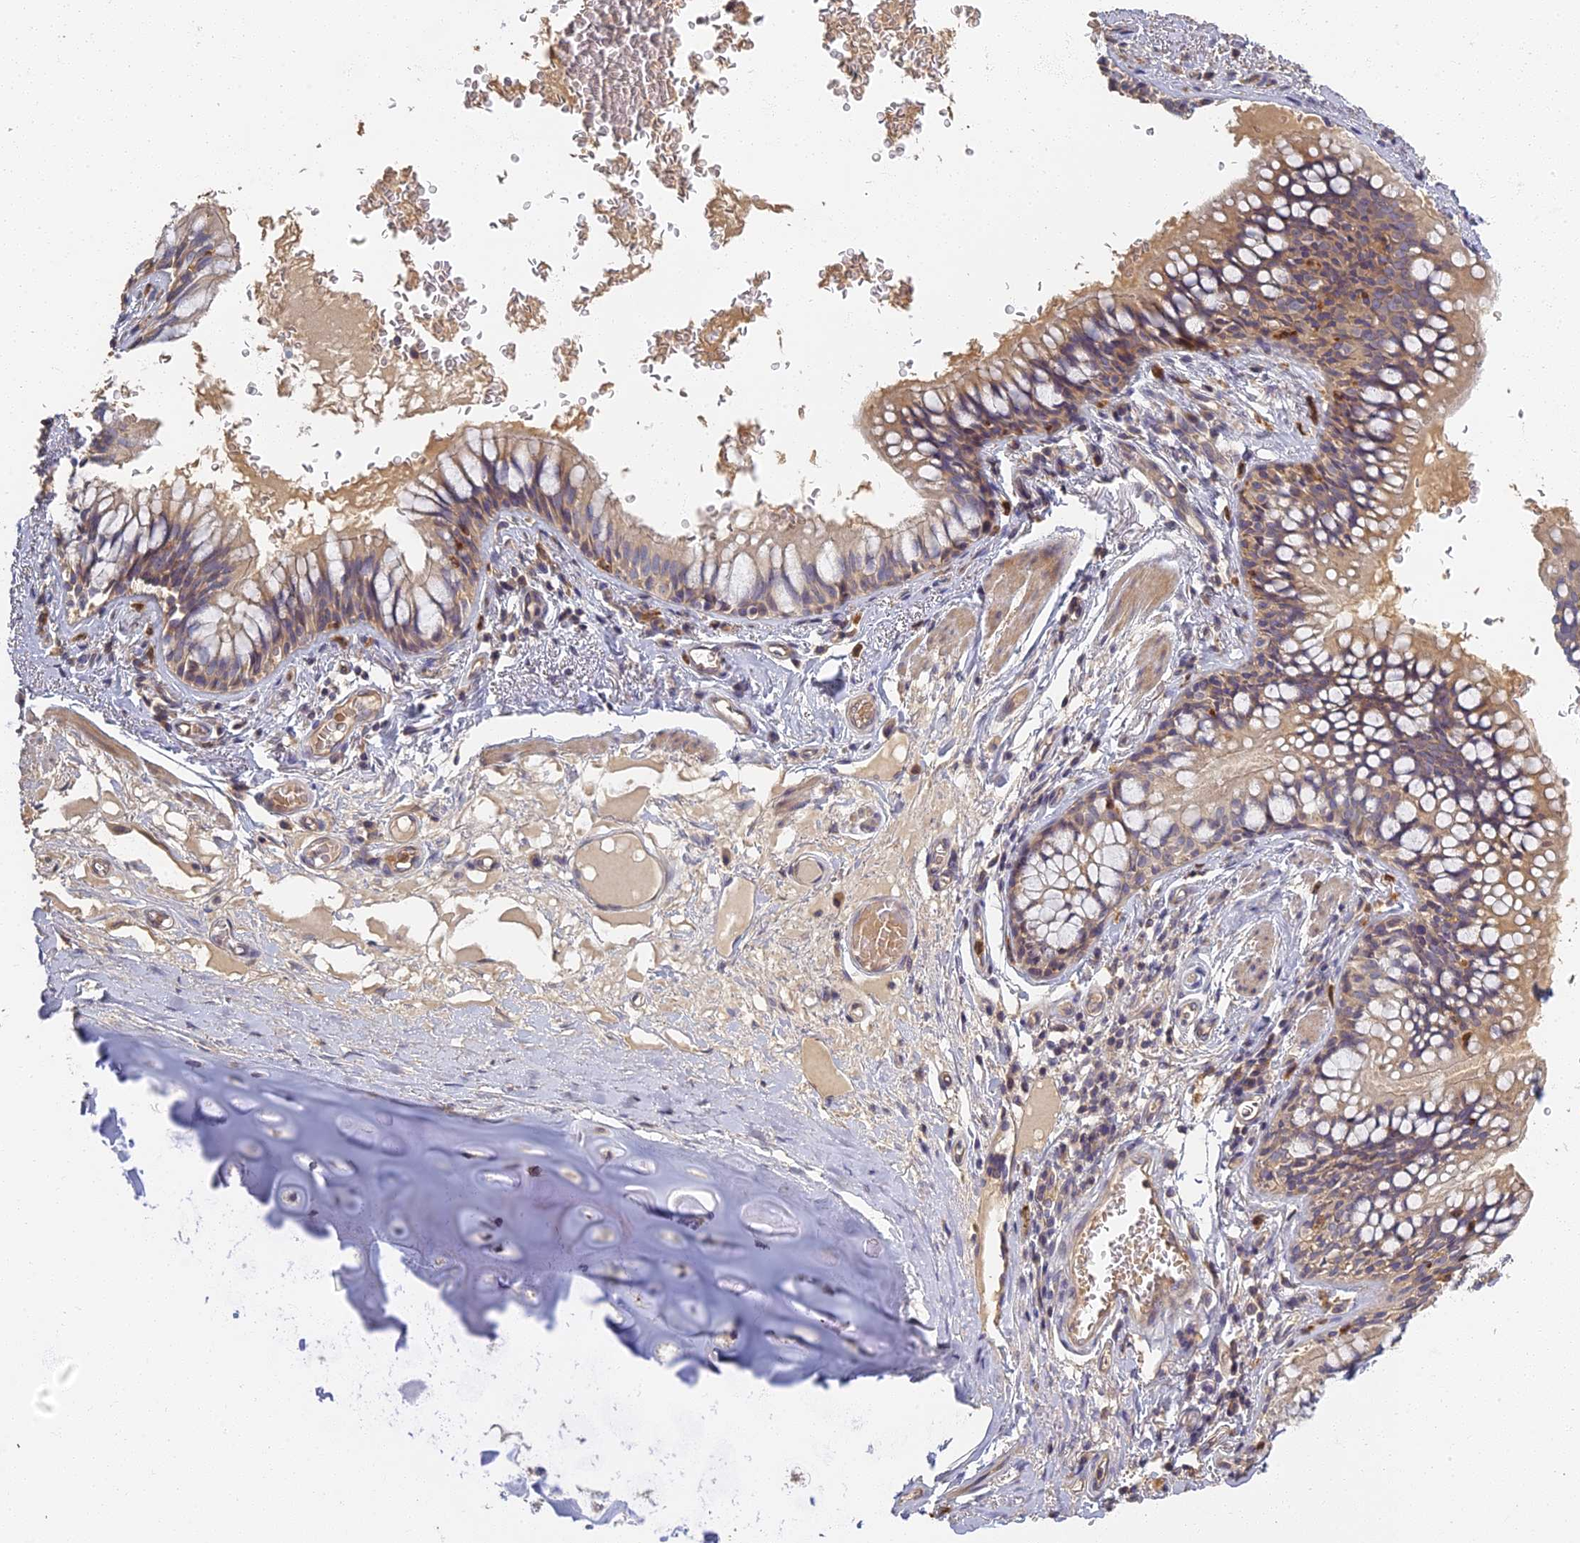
{"staining": {"intensity": "weak", "quantity": "25%-75%", "location": "cytoplasmic/membranous"}, "tissue": "bronchus", "cell_type": "Respiratory epithelial cells", "image_type": "normal", "snomed": [{"axis": "morphology", "description": "Normal tissue, NOS"}, {"axis": "topography", "description": "Cartilage tissue"}, {"axis": "topography", "description": "Bronchus"}], "caption": "Respiratory epithelial cells exhibit low levels of weak cytoplasmic/membranous staining in about 25%-75% of cells in unremarkable human bronchus. The staining was performed using DAB to visualize the protein expression in brown, while the nuclei were stained in blue with hematoxylin (Magnification: 20x).", "gene": "AP4E1", "patient": {"sex": "female", "age": 36}}